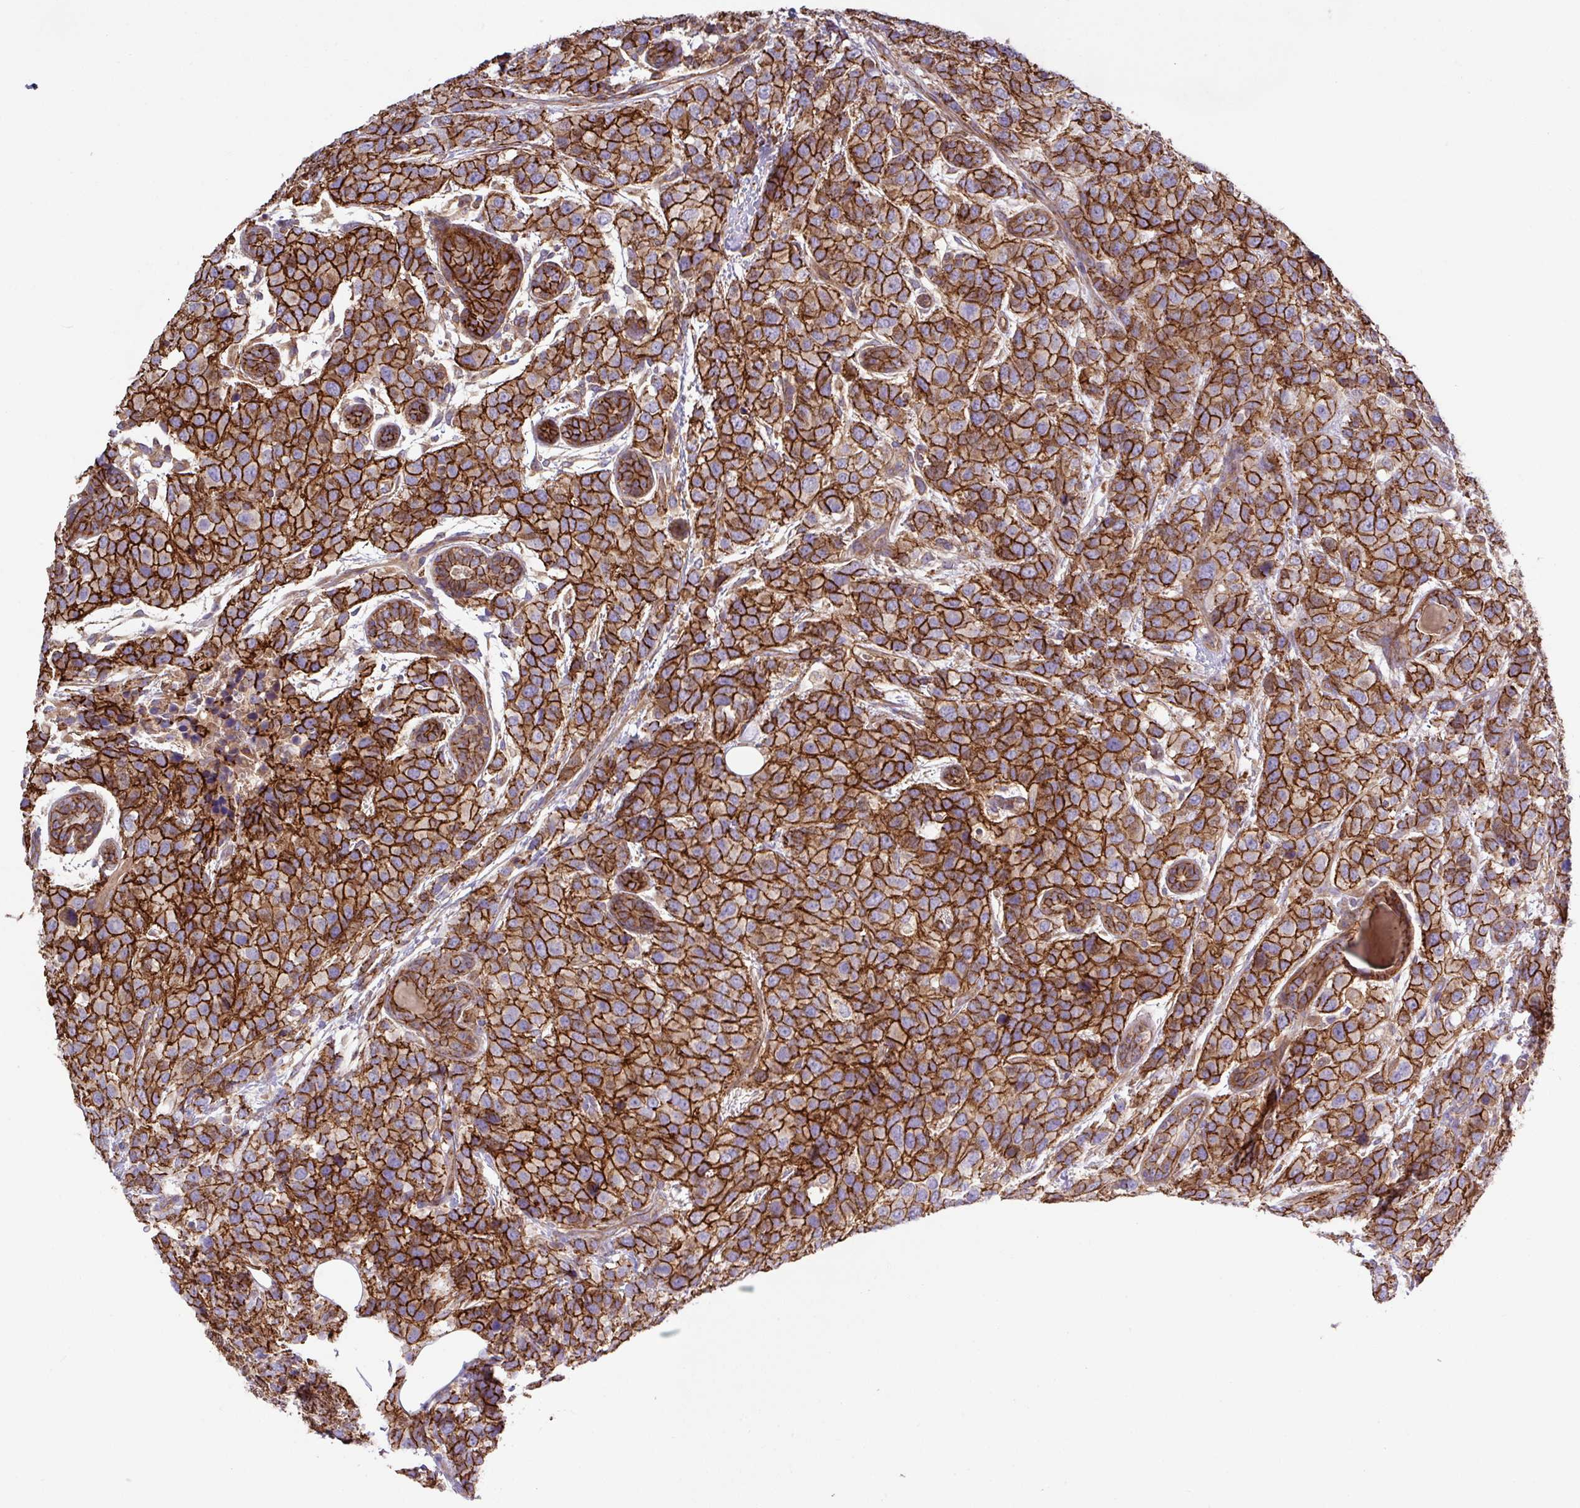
{"staining": {"intensity": "strong", "quantity": ">75%", "location": "cytoplasmic/membranous"}, "tissue": "breast cancer", "cell_type": "Tumor cells", "image_type": "cancer", "snomed": [{"axis": "morphology", "description": "Lobular carcinoma"}, {"axis": "topography", "description": "Breast"}], "caption": "Immunohistochemistry micrograph of neoplastic tissue: human breast cancer (lobular carcinoma) stained using IHC exhibits high levels of strong protein expression localized specifically in the cytoplasmic/membranous of tumor cells, appearing as a cytoplasmic/membranous brown color.", "gene": "RIC1", "patient": {"sex": "female", "age": 59}}